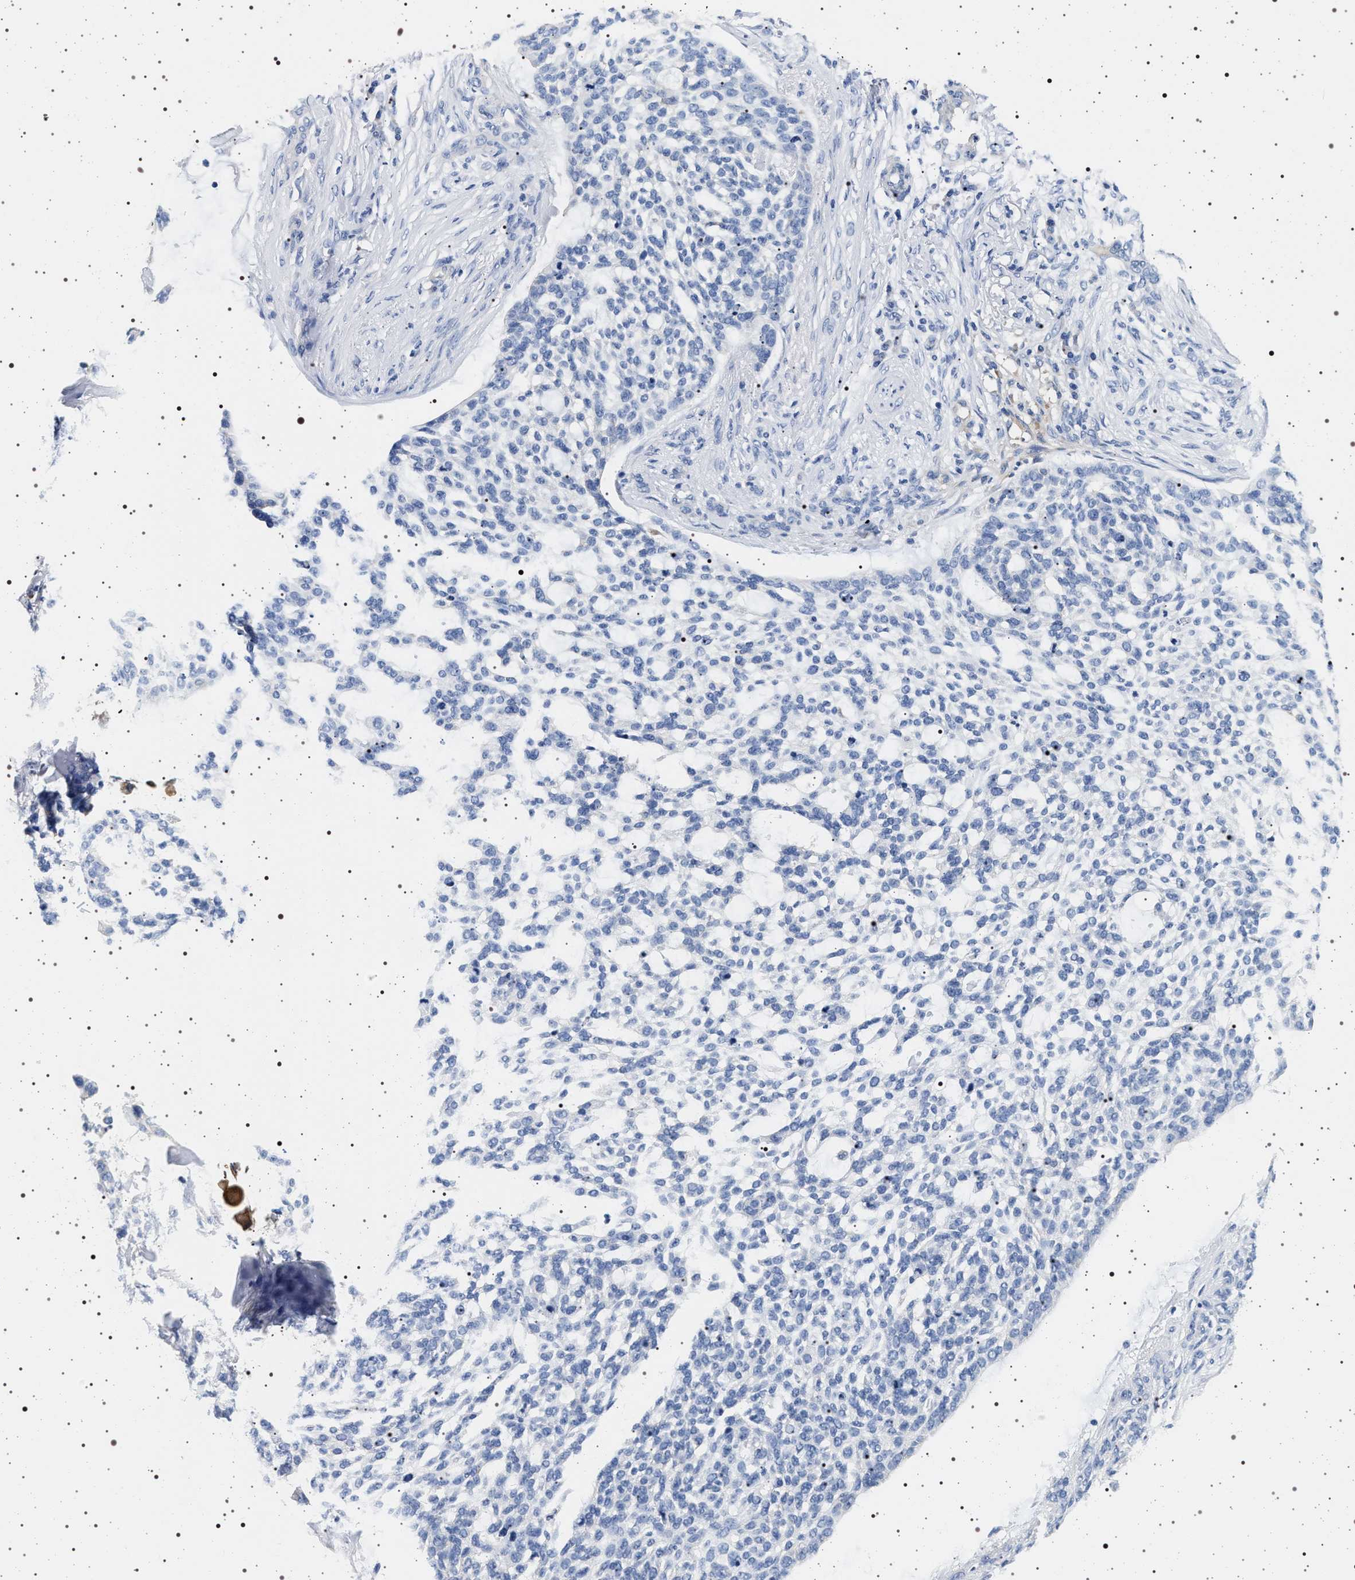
{"staining": {"intensity": "negative", "quantity": "none", "location": "none"}, "tissue": "skin cancer", "cell_type": "Tumor cells", "image_type": "cancer", "snomed": [{"axis": "morphology", "description": "Basal cell carcinoma"}, {"axis": "topography", "description": "Skin"}], "caption": "The immunohistochemistry histopathology image has no significant staining in tumor cells of skin cancer (basal cell carcinoma) tissue.", "gene": "HSD17B1", "patient": {"sex": "female", "age": 64}}